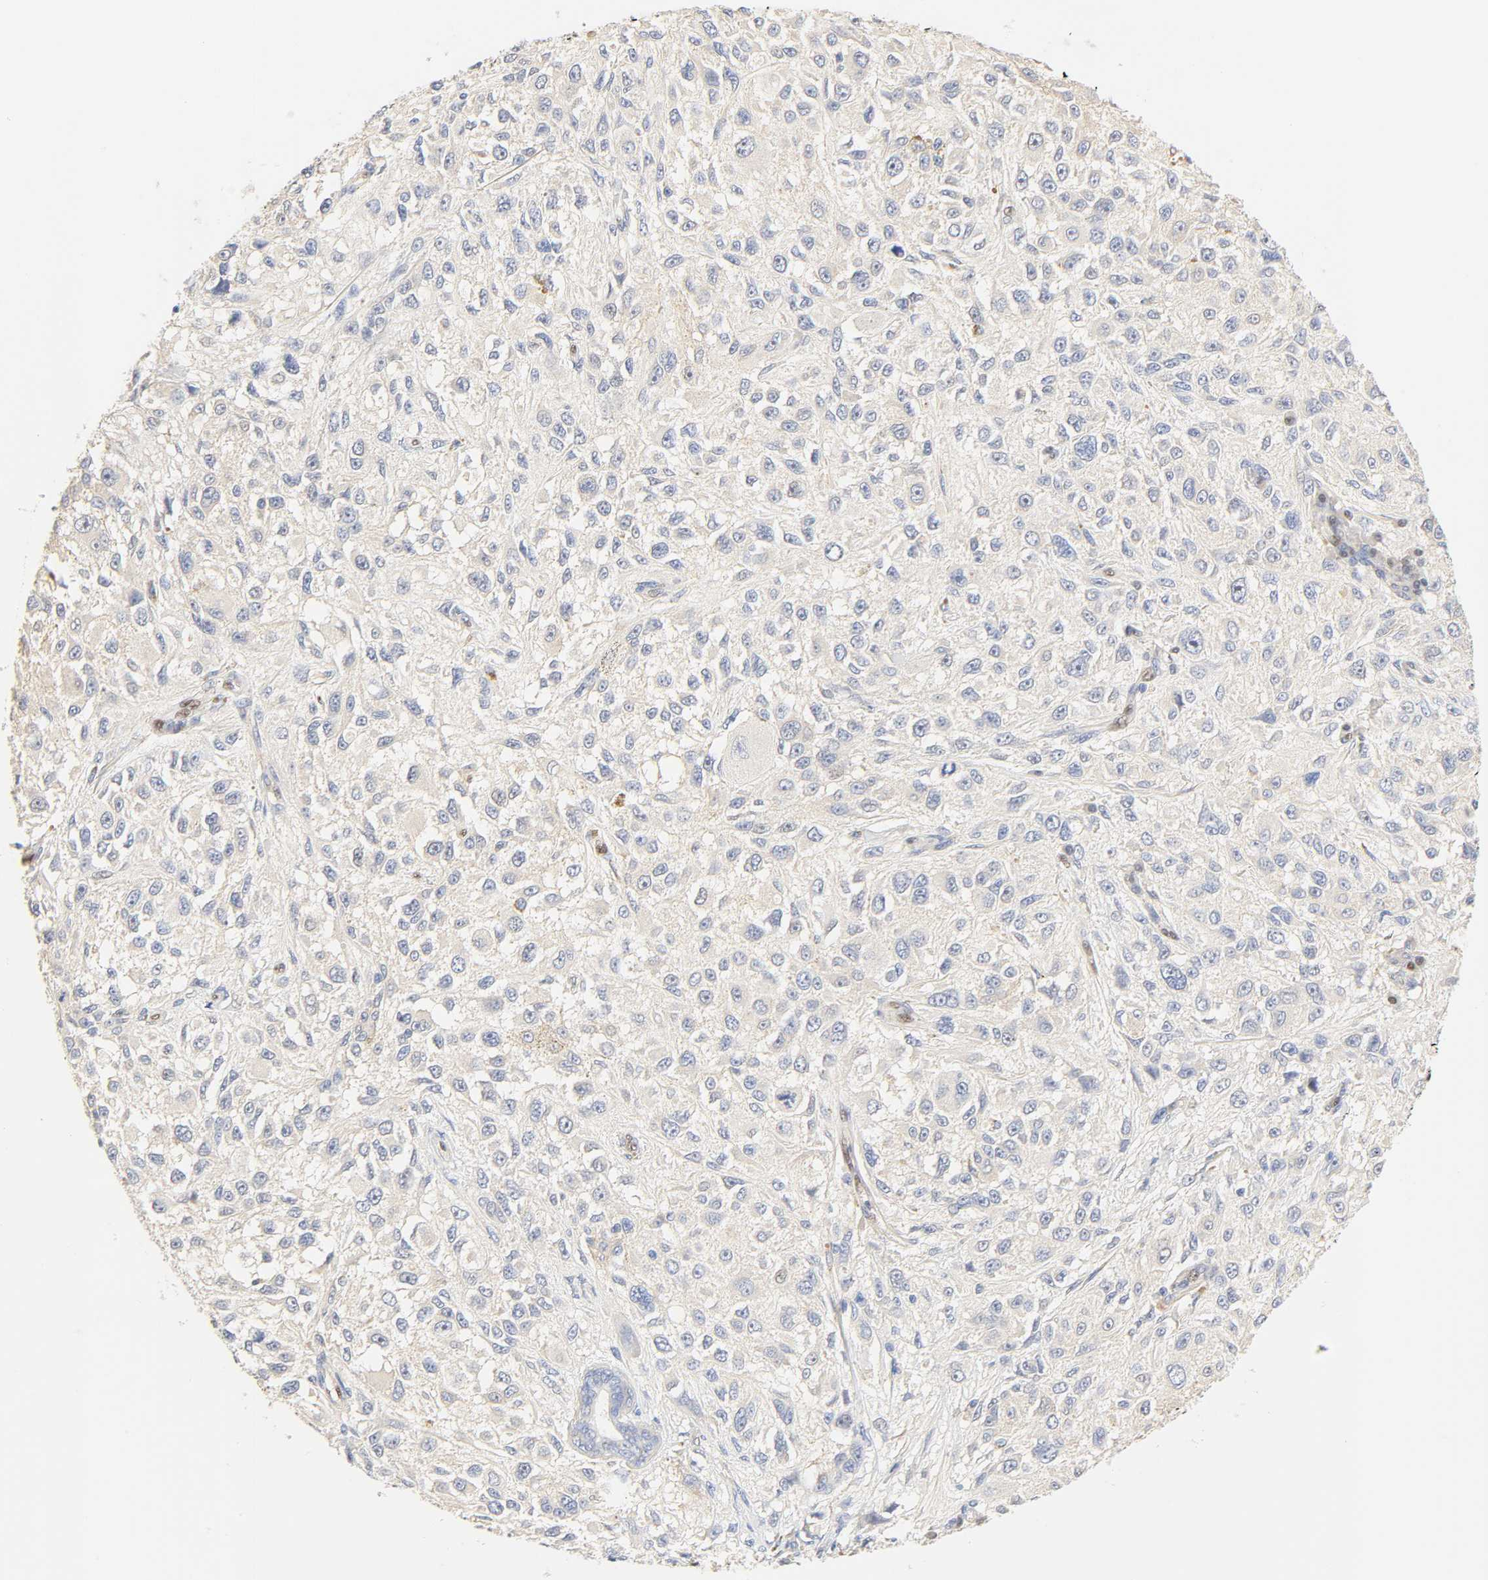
{"staining": {"intensity": "negative", "quantity": "none", "location": "none"}, "tissue": "melanoma", "cell_type": "Tumor cells", "image_type": "cancer", "snomed": [{"axis": "morphology", "description": "Necrosis, NOS"}, {"axis": "morphology", "description": "Malignant melanoma, NOS"}, {"axis": "topography", "description": "Skin"}], "caption": "Malignant melanoma was stained to show a protein in brown. There is no significant positivity in tumor cells.", "gene": "BORCS8-MEF2B", "patient": {"sex": "female", "age": 87}}